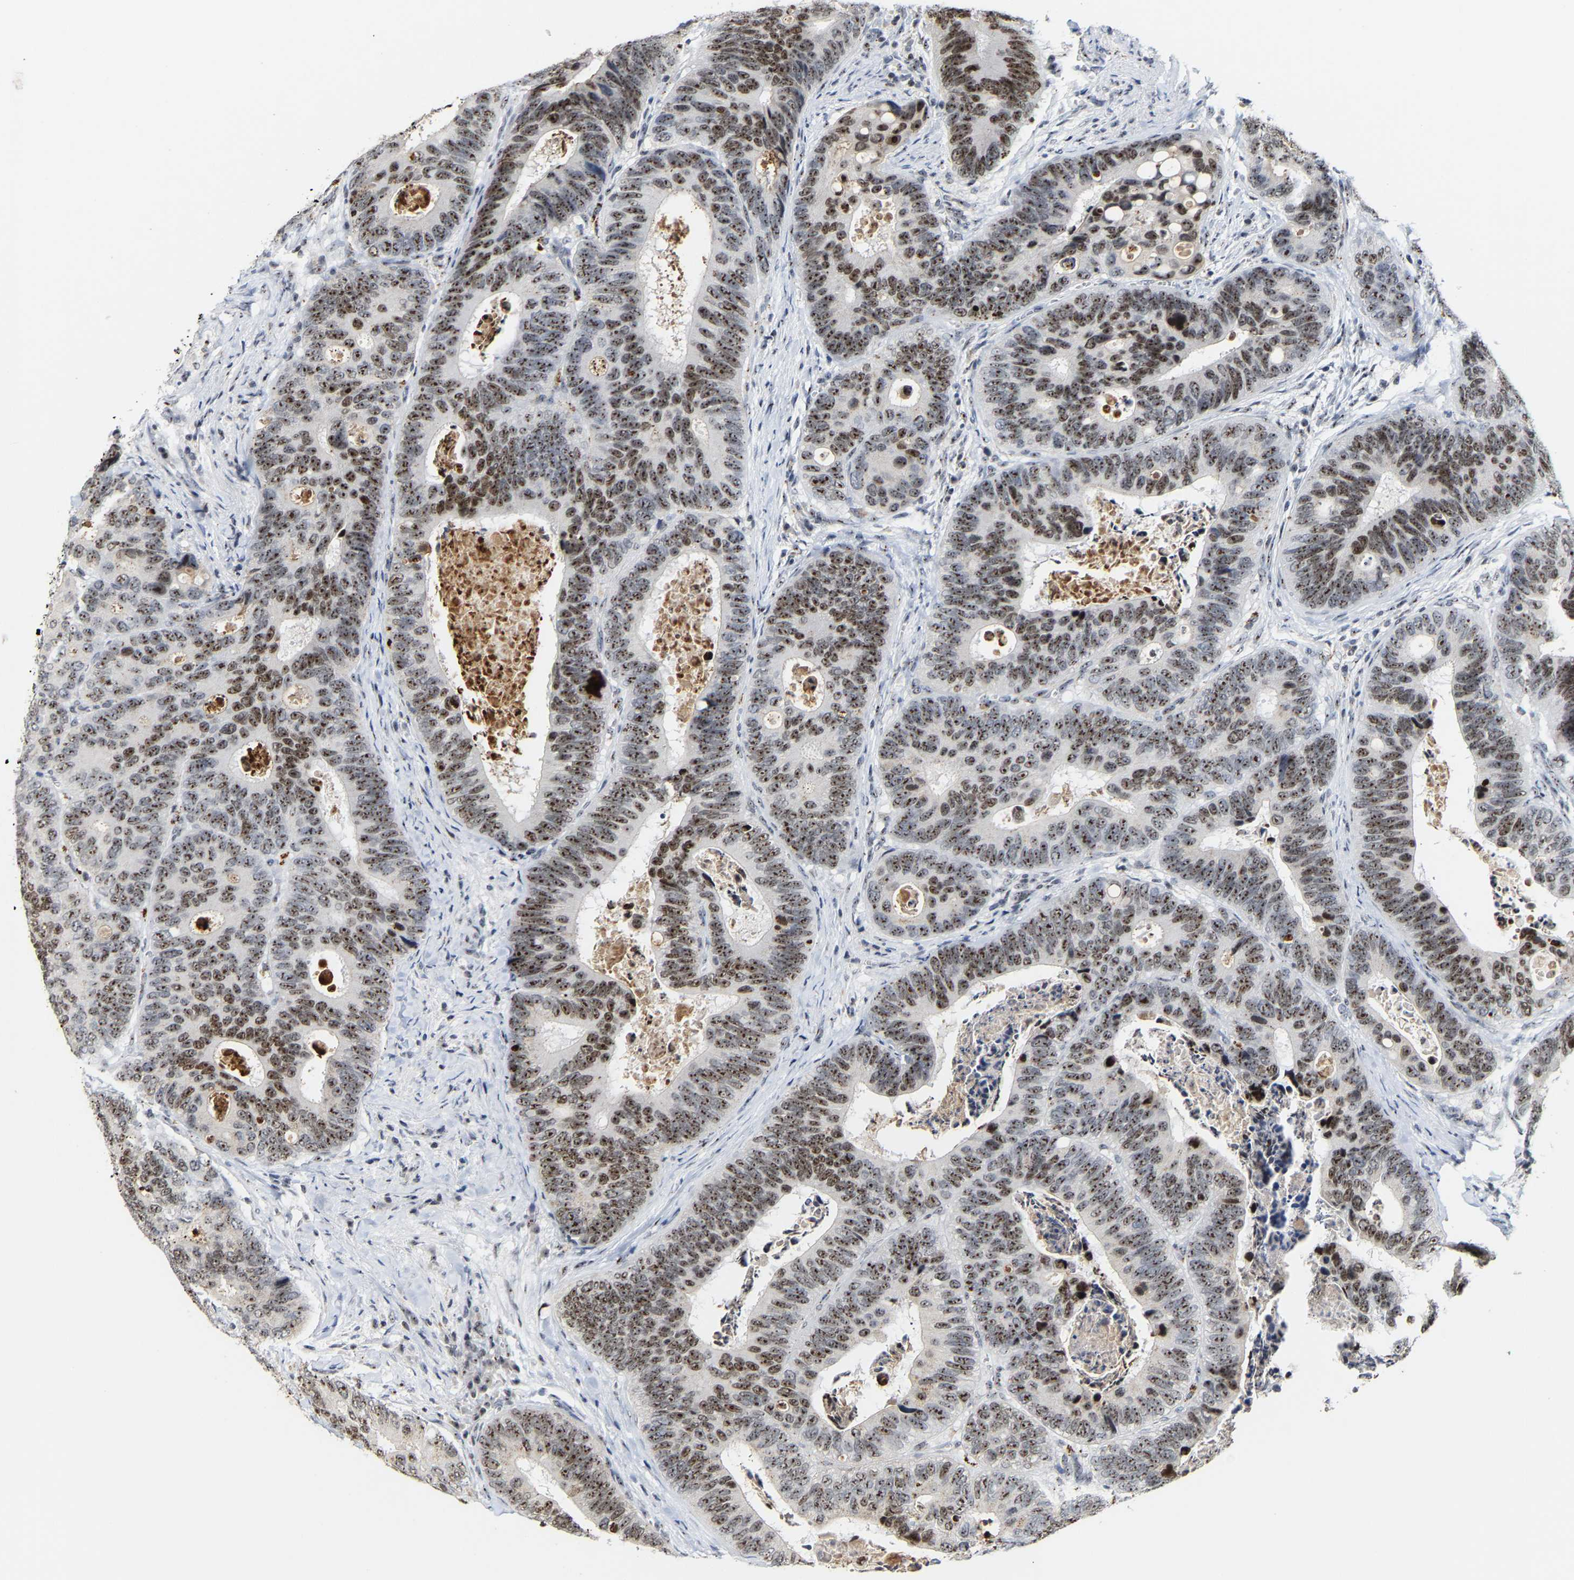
{"staining": {"intensity": "moderate", "quantity": ">75%", "location": "nuclear"}, "tissue": "colorectal cancer", "cell_type": "Tumor cells", "image_type": "cancer", "snomed": [{"axis": "morphology", "description": "Inflammation, NOS"}, {"axis": "morphology", "description": "Adenocarcinoma, NOS"}, {"axis": "topography", "description": "Colon"}], "caption": "Human adenocarcinoma (colorectal) stained for a protein (brown) exhibits moderate nuclear positive staining in approximately >75% of tumor cells.", "gene": "NOP58", "patient": {"sex": "male", "age": 72}}